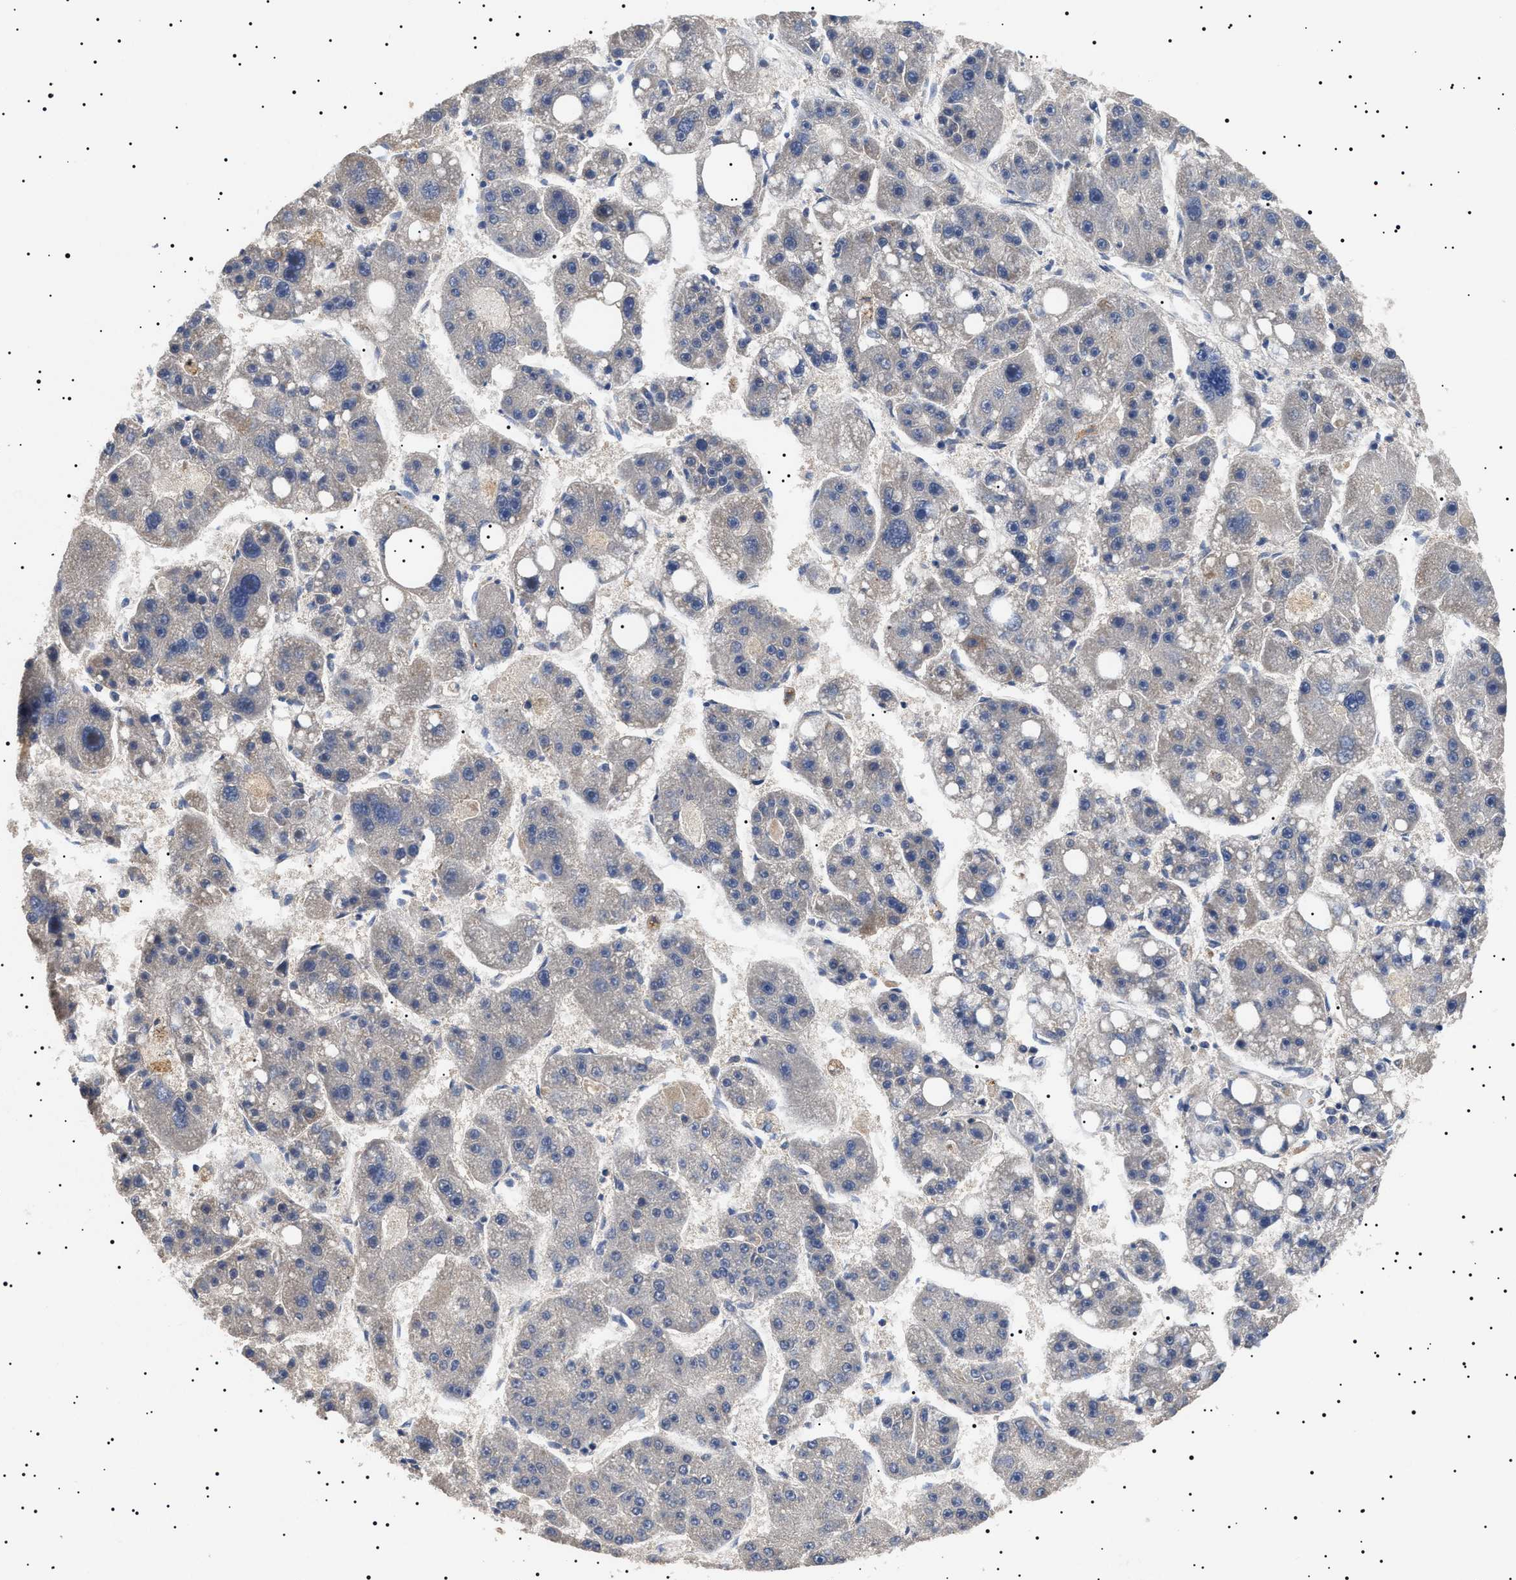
{"staining": {"intensity": "negative", "quantity": "none", "location": "none"}, "tissue": "liver cancer", "cell_type": "Tumor cells", "image_type": "cancer", "snomed": [{"axis": "morphology", "description": "Carcinoma, Hepatocellular, NOS"}, {"axis": "topography", "description": "Liver"}], "caption": "Liver hepatocellular carcinoma was stained to show a protein in brown. There is no significant staining in tumor cells.", "gene": "RAB34", "patient": {"sex": "female", "age": 61}}